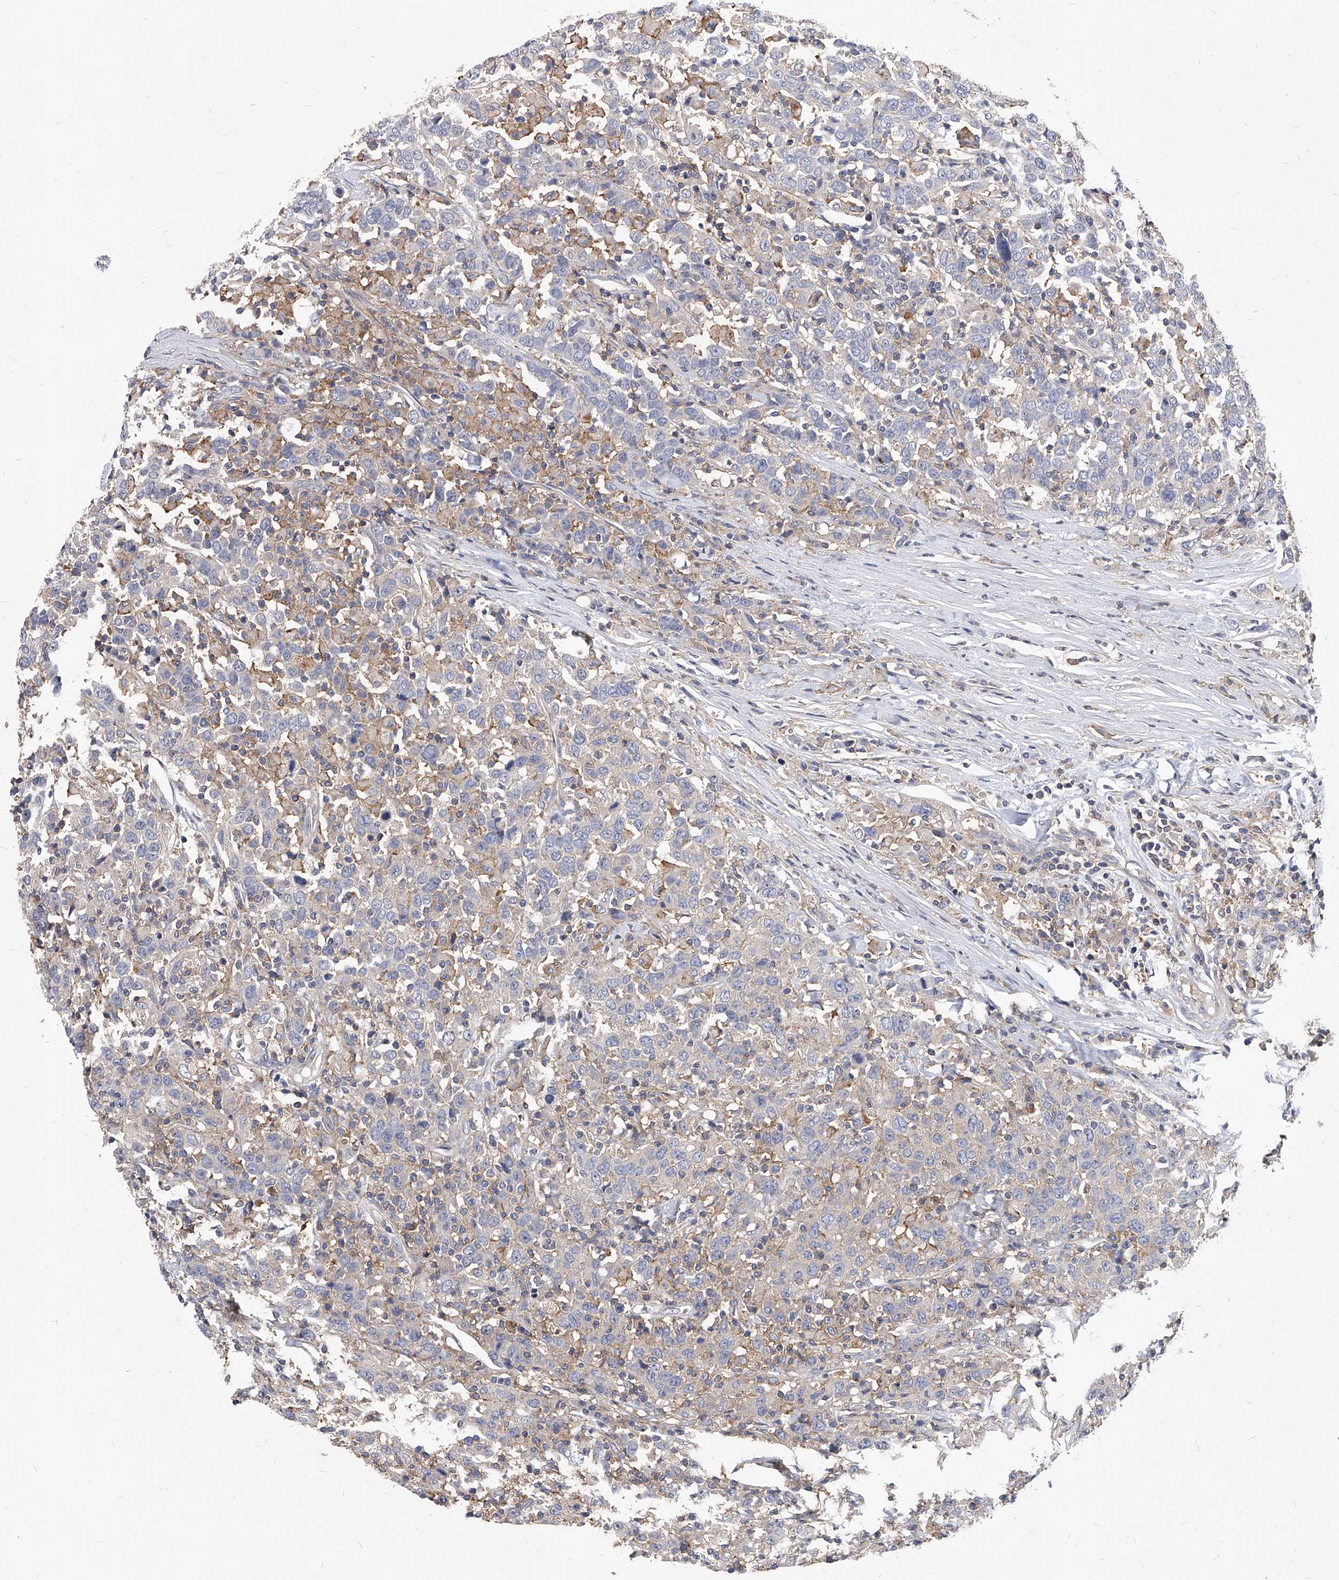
{"staining": {"intensity": "negative", "quantity": "none", "location": "none"}, "tissue": "urothelial cancer", "cell_type": "Tumor cells", "image_type": "cancer", "snomed": [{"axis": "morphology", "description": "Urothelial carcinoma, High grade"}, {"axis": "topography", "description": "Urinary bladder"}], "caption": "IHC photomicrograph of neoplastic tissue: urothelial carcinoma (high-grade) stained with DAB (3,3'-diaminobenzidine) shows no significant protein positivity in tumor cells. (DAB (3,3'-diaminobenzidine) IHC with hematoxylin counter stain).", "gene": "ATG5", "patient": {"sex": "male", "age": 61}}